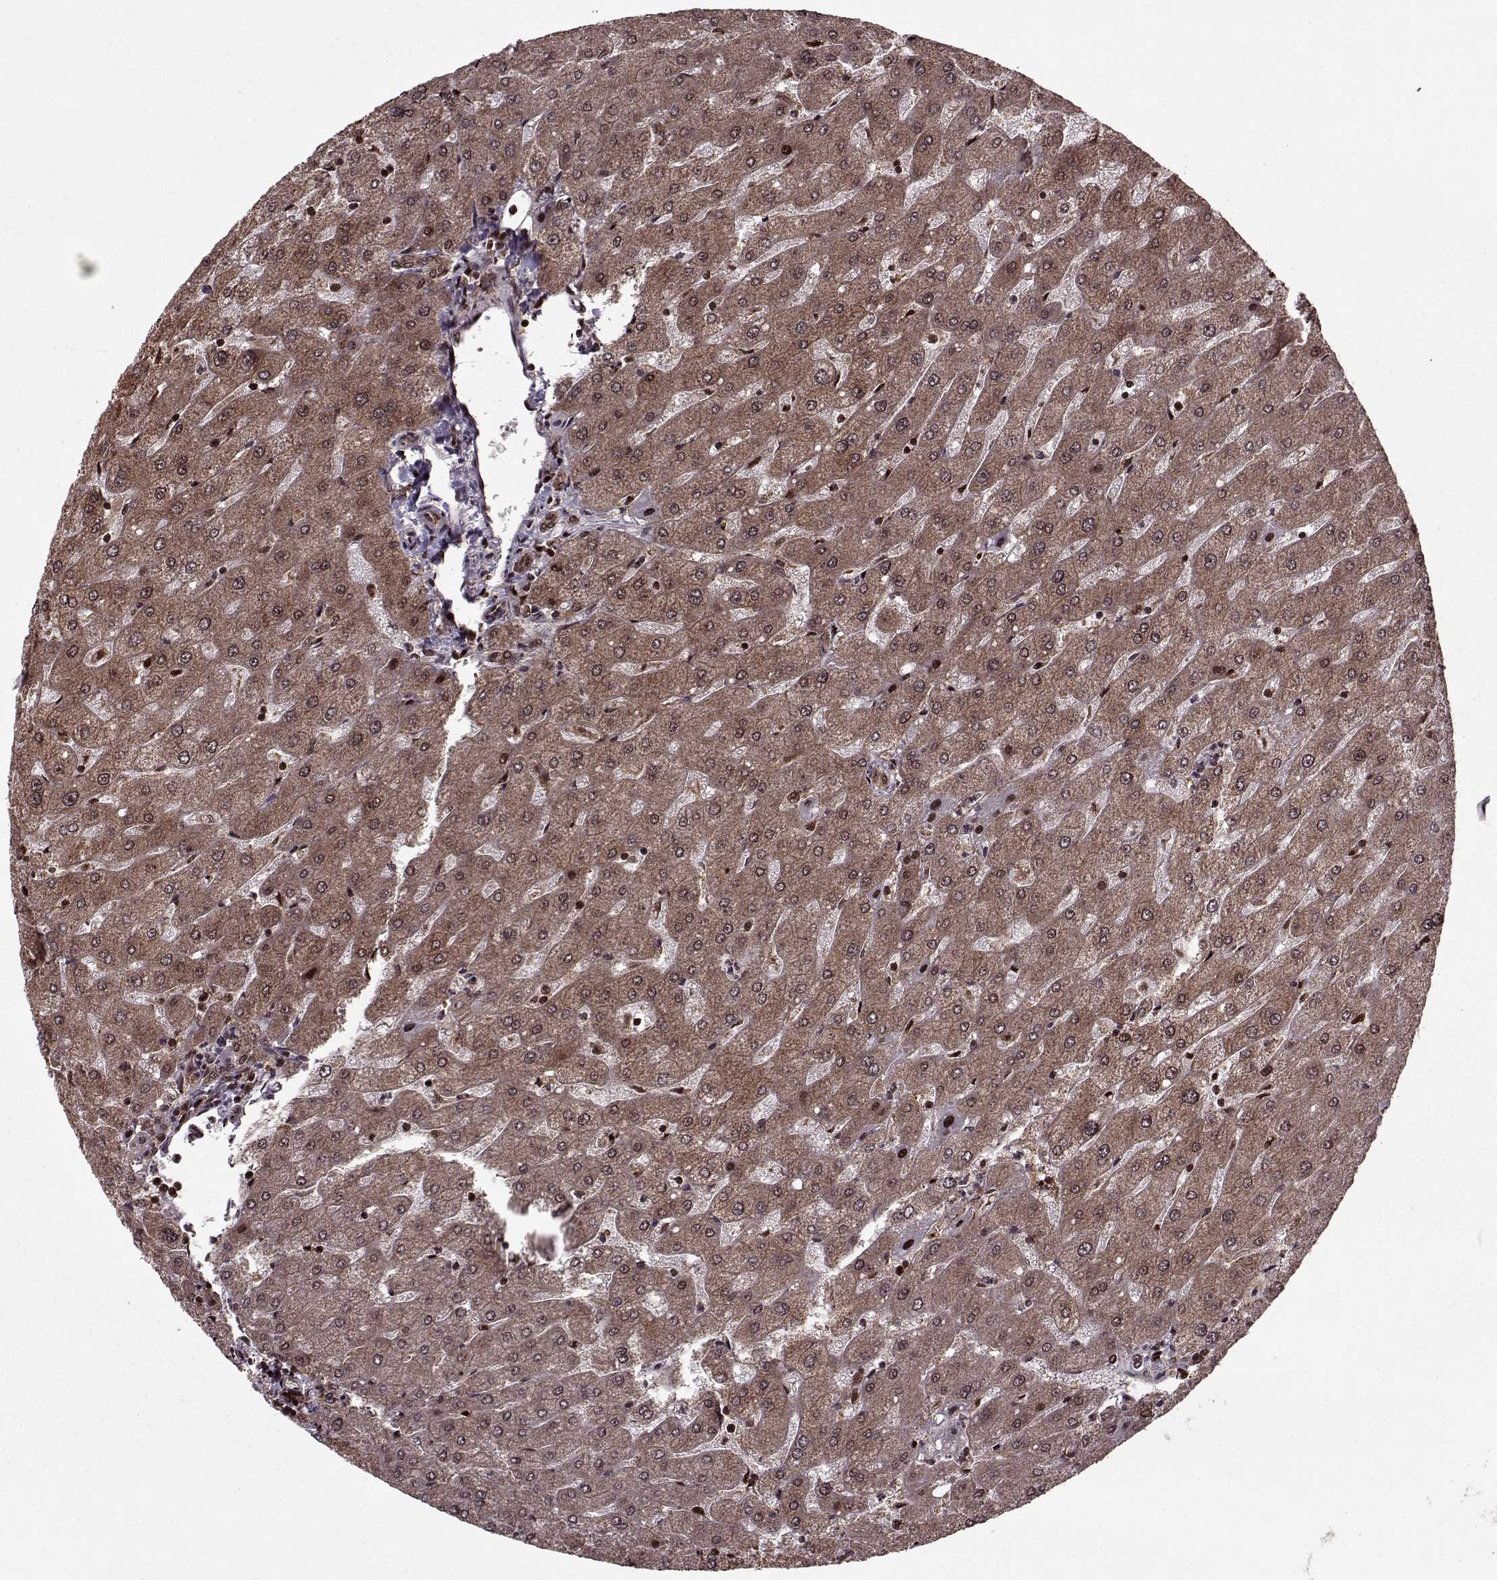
{"staining": {"intensity": "moderate", "quantity": ">75%", "location": "cytoplasmic/membranous"}, "tissue": "liver", "cell_type": "Cholangiocytes", "image_type": "normal", "snomed": [{"axis": "morphology", "description": "Normal tissue, NOS"}, {"axis": "topography", "description": "Liver"}], "caption": "An IHC image of normal tissue is shown. Protein staining in brown shows moderate cytoplasmic/membranous positivity in liver within cholangiocytes.", "gene": "PSMA7", "patient": {"sex": "male", "age": 67}}